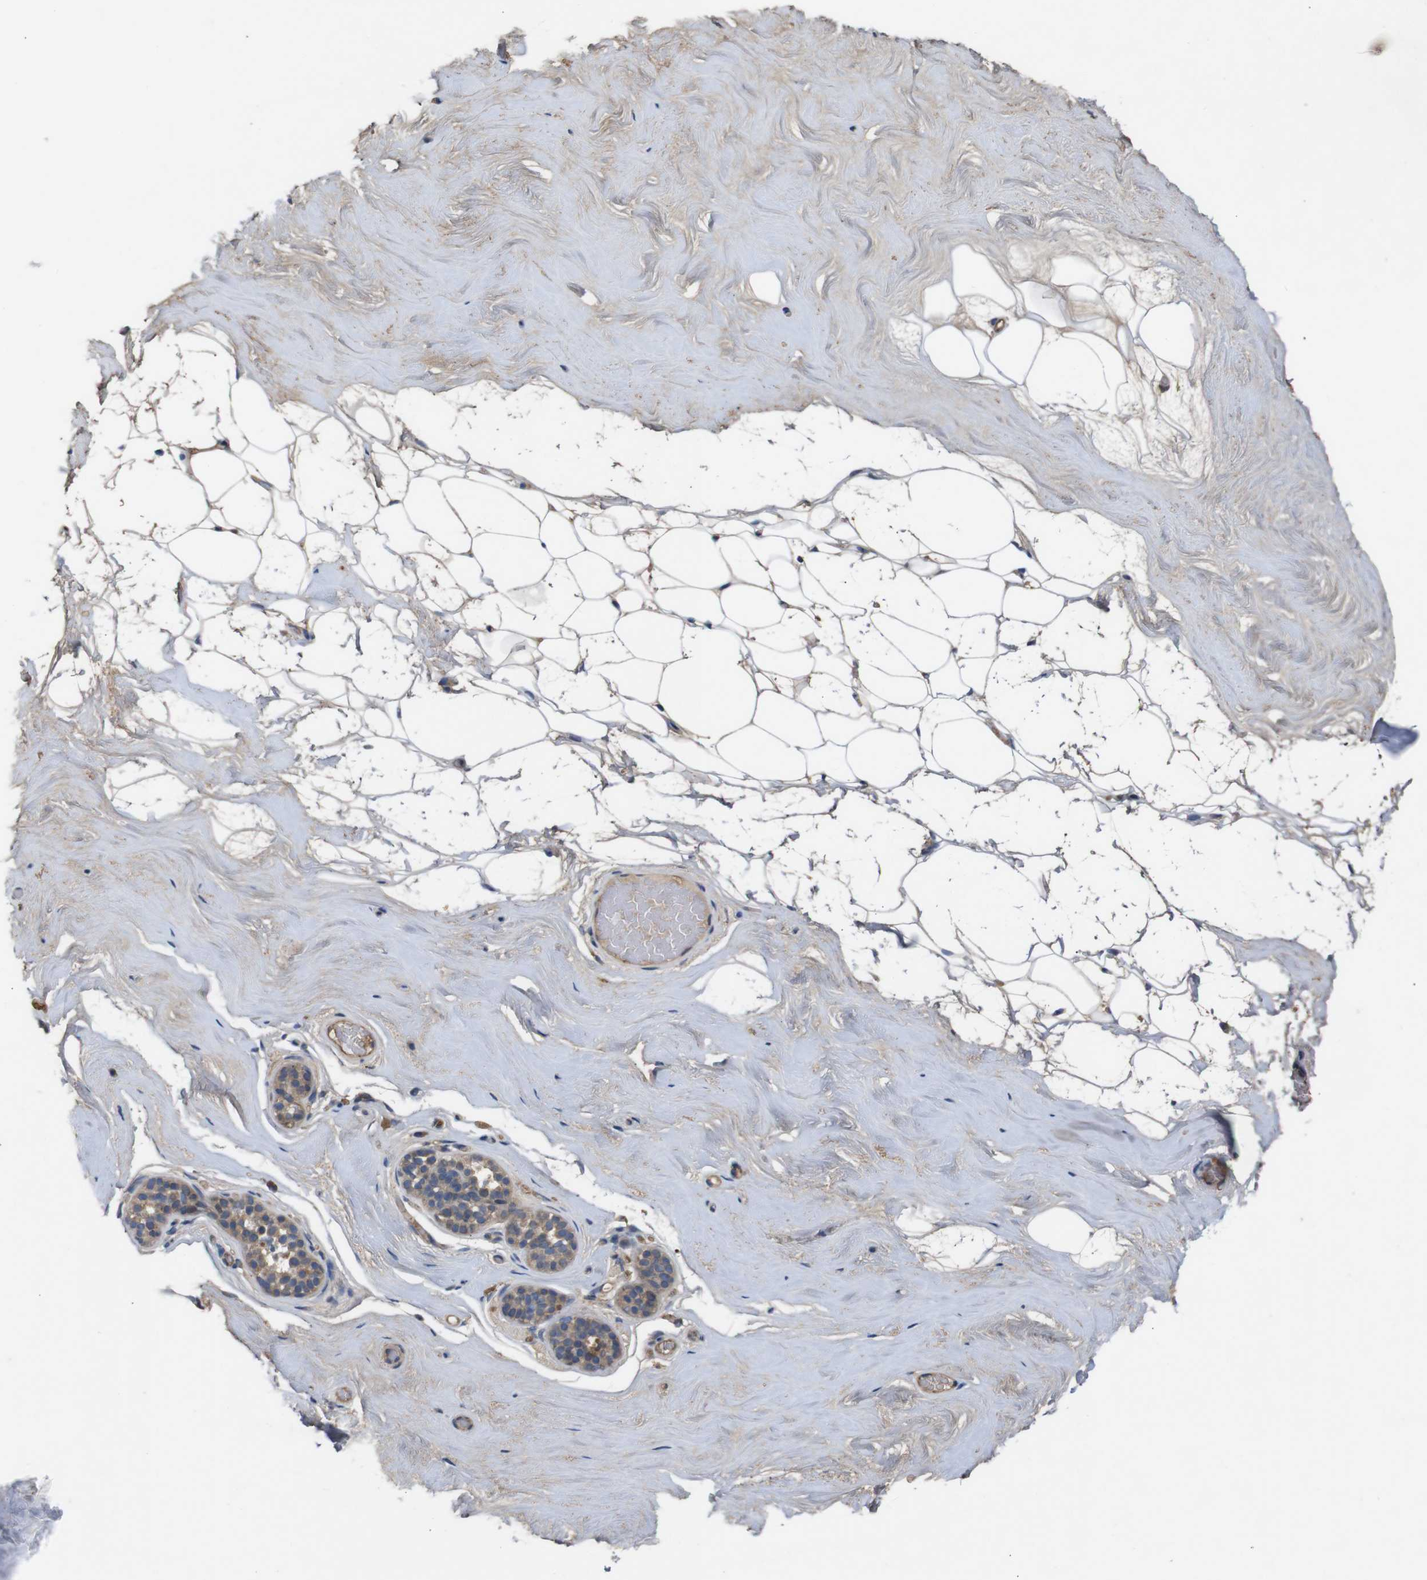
{"staining": {"intensity": "weak", "quantity": ">75%", "location": "cytoplasmic/membranous"}, "tissue": "breast", "cell_type": "Adipocytes", "image_type": "normal", "snomed": [{"axis": "morphology", "description": "Normal tissue, NOS"}, {"axis": "topography", "description": "Breast"}], "caption": "Brown immunohistochemical staining in benign breast displays weak cytoplasmic/membranous positivity in approximately >75% of adipocytes. (DAB (3,3'-diaminobenzidine) IHC, brown staining for protein, blue staining for nuclei).", "gene": "PTPN1", "patient": {"sex": "female", "age": 75}}